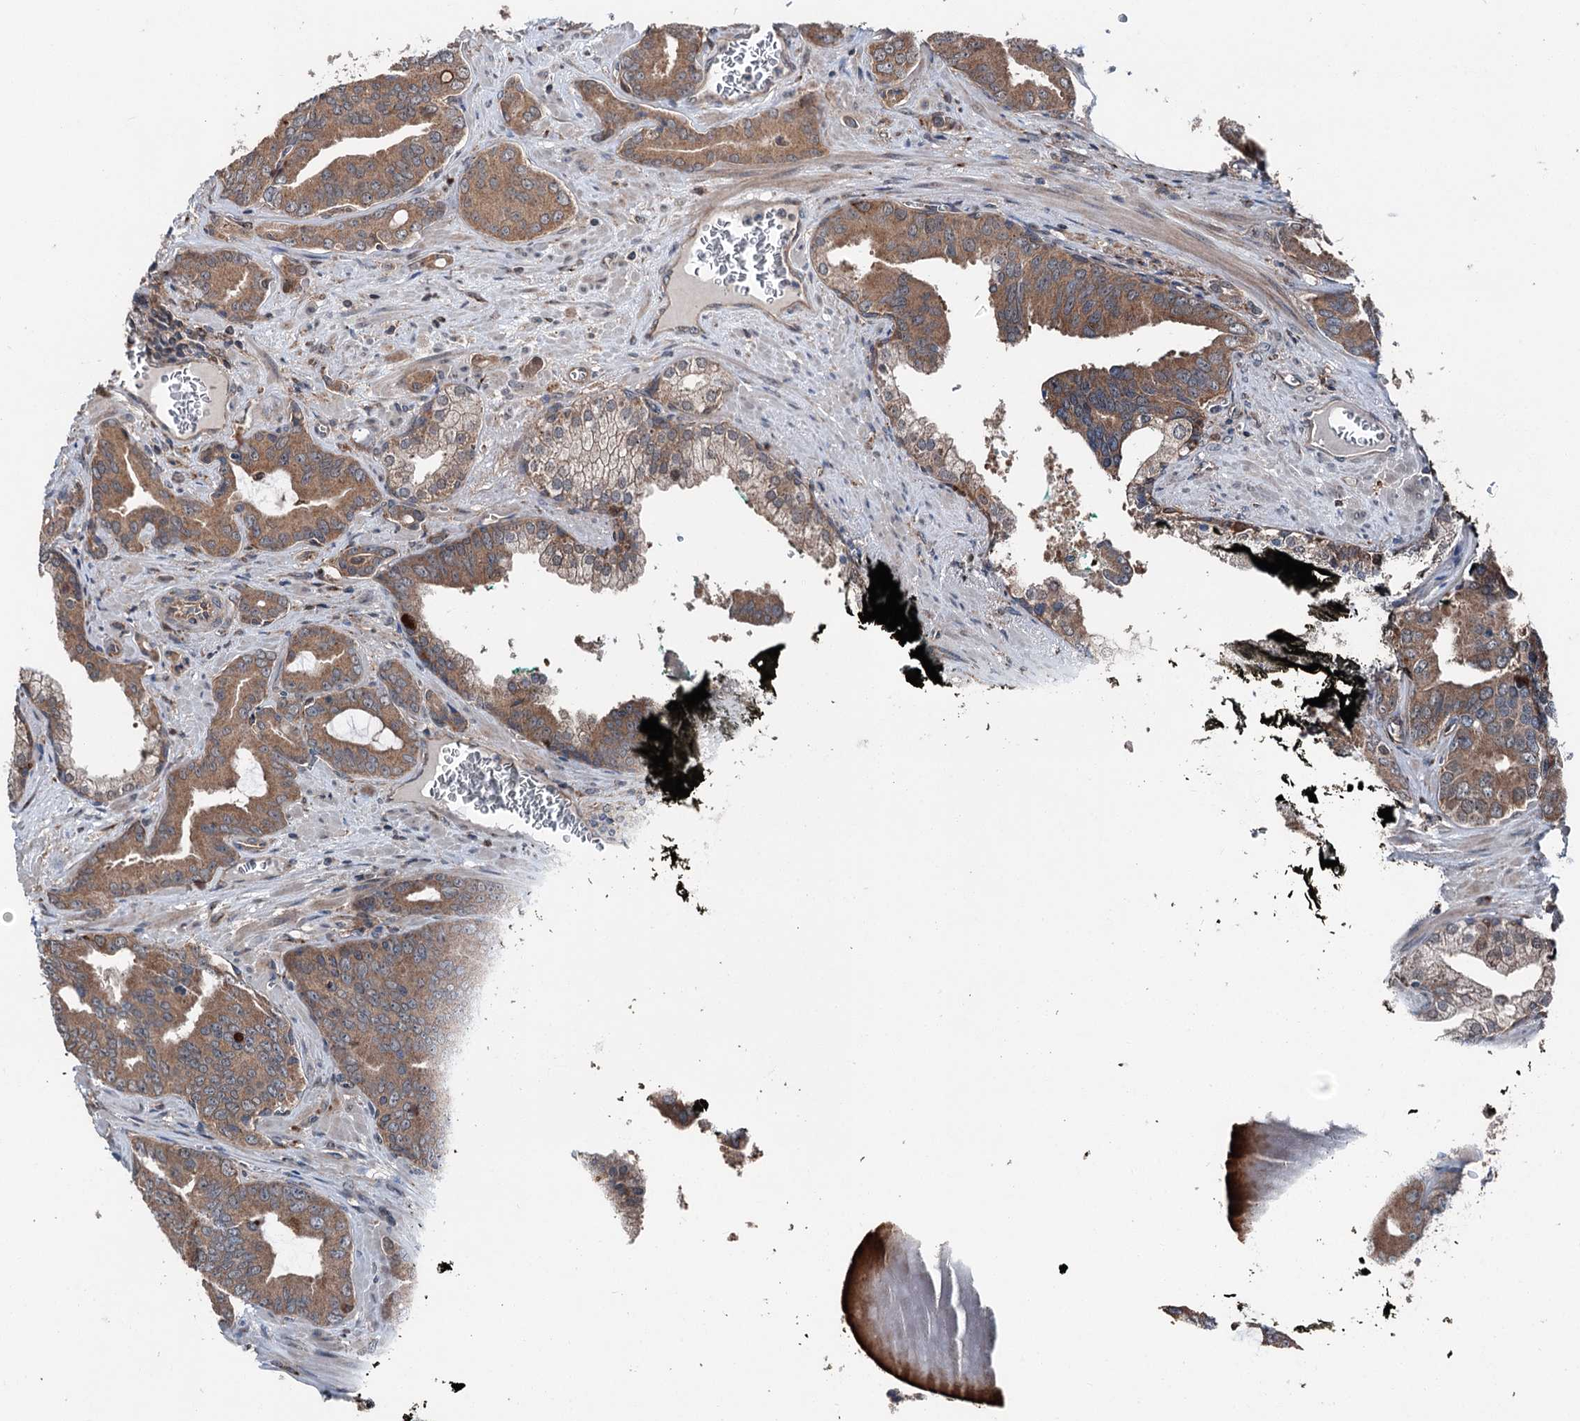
{"staining": {"intensity": "moderate", "quantity": ">75%", "location": "cytoplasmic/membranous"}, "tissue": "prostate cancer", "cell_type": "Tumor cells", "image_type": "cancer", "snomed": [{"axis": "morphology", "description": "Adenocarcinoma, High grade"}, {"axis": "topography", "description": "Prostate"}], "caption": "This image shows adenocarcinoma (high-grade) (prostate) stained with IHC to label a protein in brown. The cytoplasmic/membranous of tumor cells show moderate positivity for the protein. Nuclei are counter-stained blue.", "gene": "PSMD13", "patient": {"sex": "male", "age": 72}}